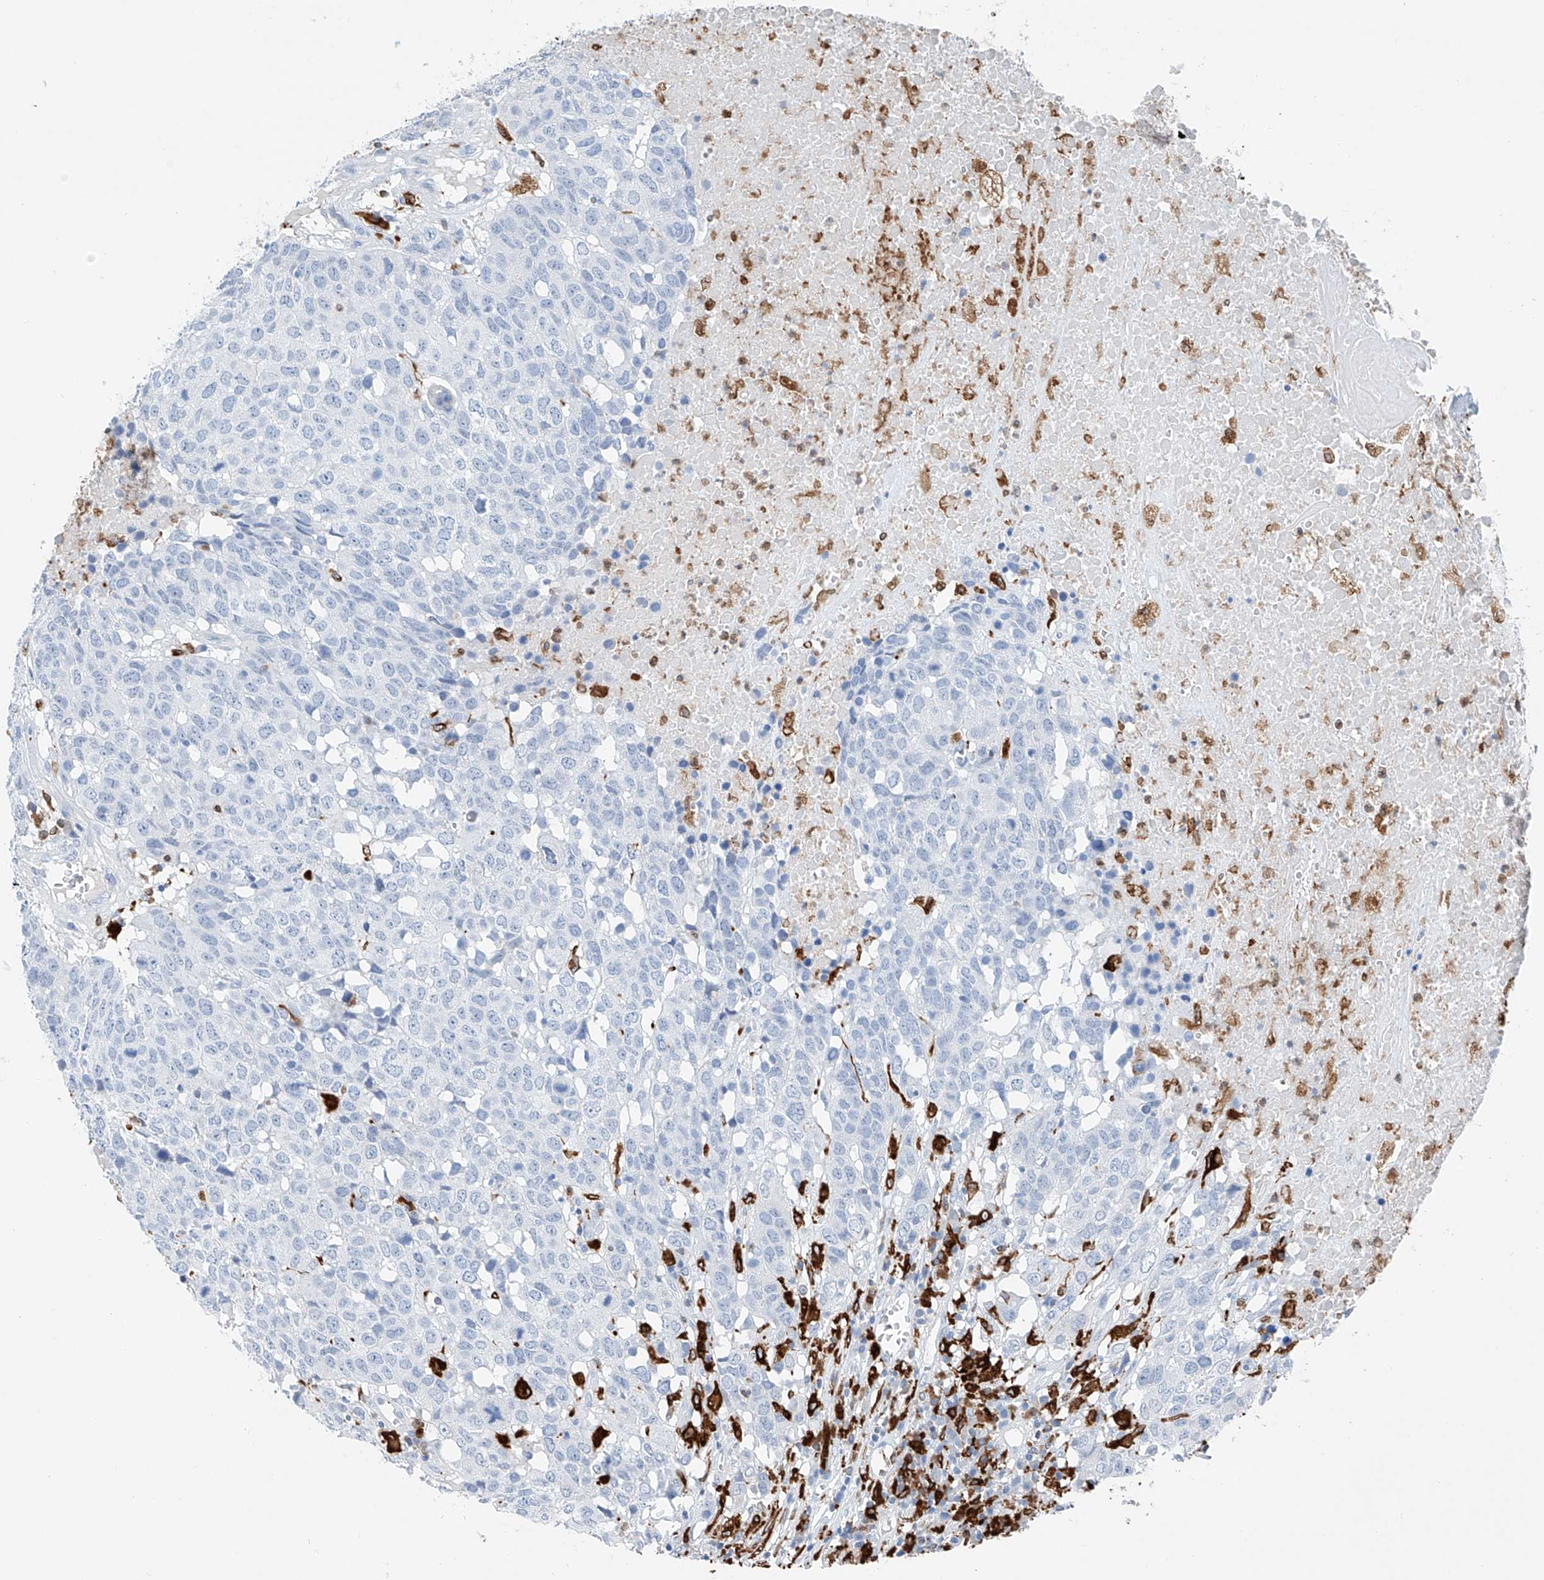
{"staining": {"intensity": "negative", "quantity": "none", "location": "none"}, "tissue": "head and neck cancer", "cell_type": "Tumor cells", "image_type": "cancer", "snomed": [{"axis": "morphology", "description": "Squamous cell carcinoma, NOS"}, {"axis": "topography", "description": "Head-Neck"}], "caption": "High magnification brightfield microscopy of head and neck squamous cell carcinoma stained with DAB (3,3'-diaminobenzidine) (brown) and counterstained with hematoxylin (blue): tumor cells show no significant staining.", "gene": "TBXAS1", "patient": {"sex": "male", "age": 66}}